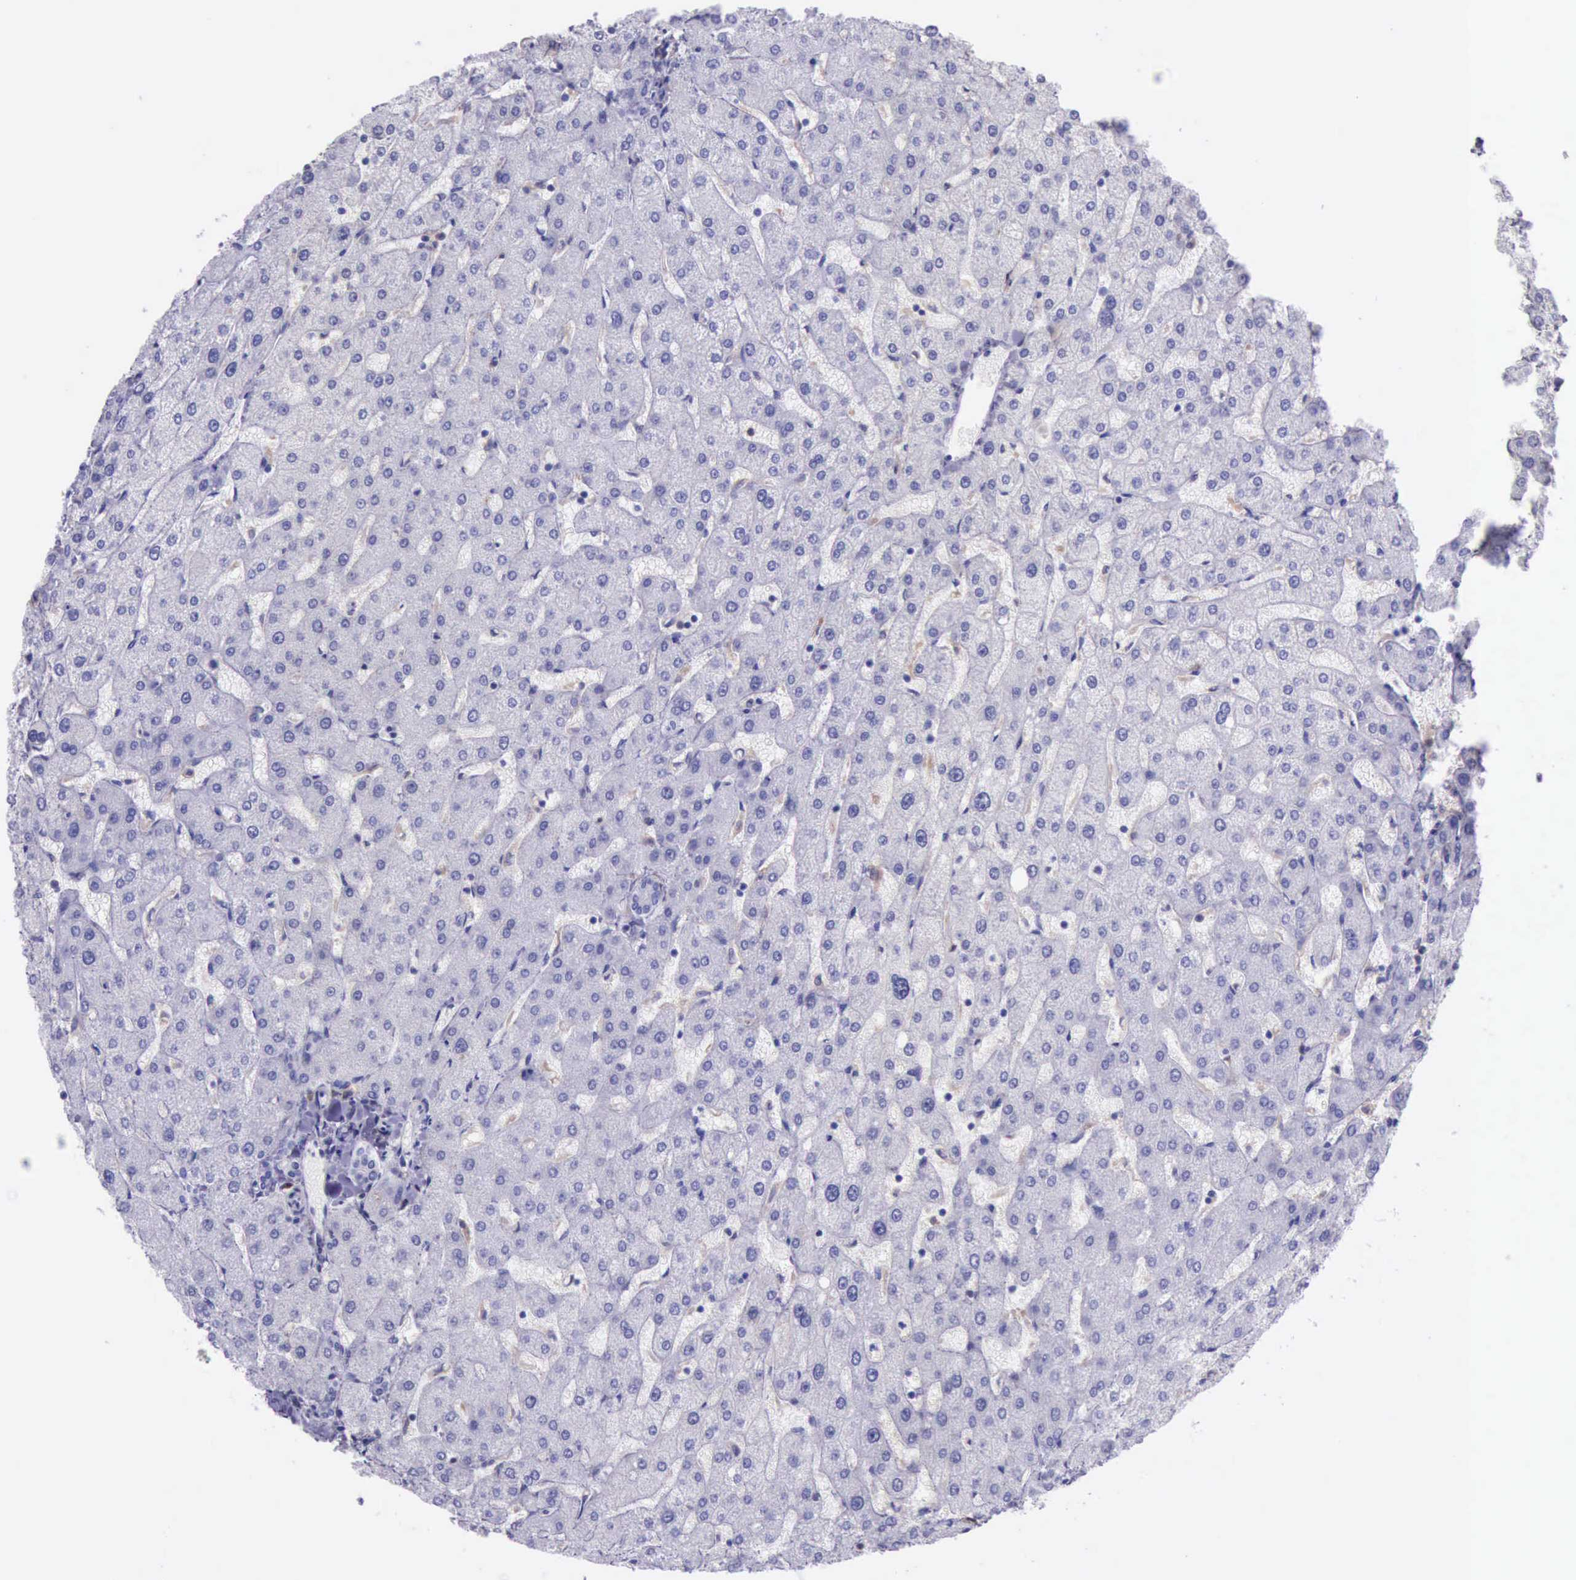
{"staining": {"intensity": "negative", "quantity": "none", "location": "none"}, "tissue": "liver", "cell_type": "Cholangiocytes", "image_type": "normal", "snomed": [{"axis": "morphology", "description": "Normal tissue, NOS"}, {"axis": "topography", "description": "Liver"}], "caption": "A micrograph of human liver is negative for staining in cholangiocytes. (Stains: DAB (3,3'-diaminobenzidine) IHC with hematoxylin counter stain, Microscopy: brightfield microscopy at high magnification).", "gene": "BTK", "patient": {"sex": "male", "age": 67}}